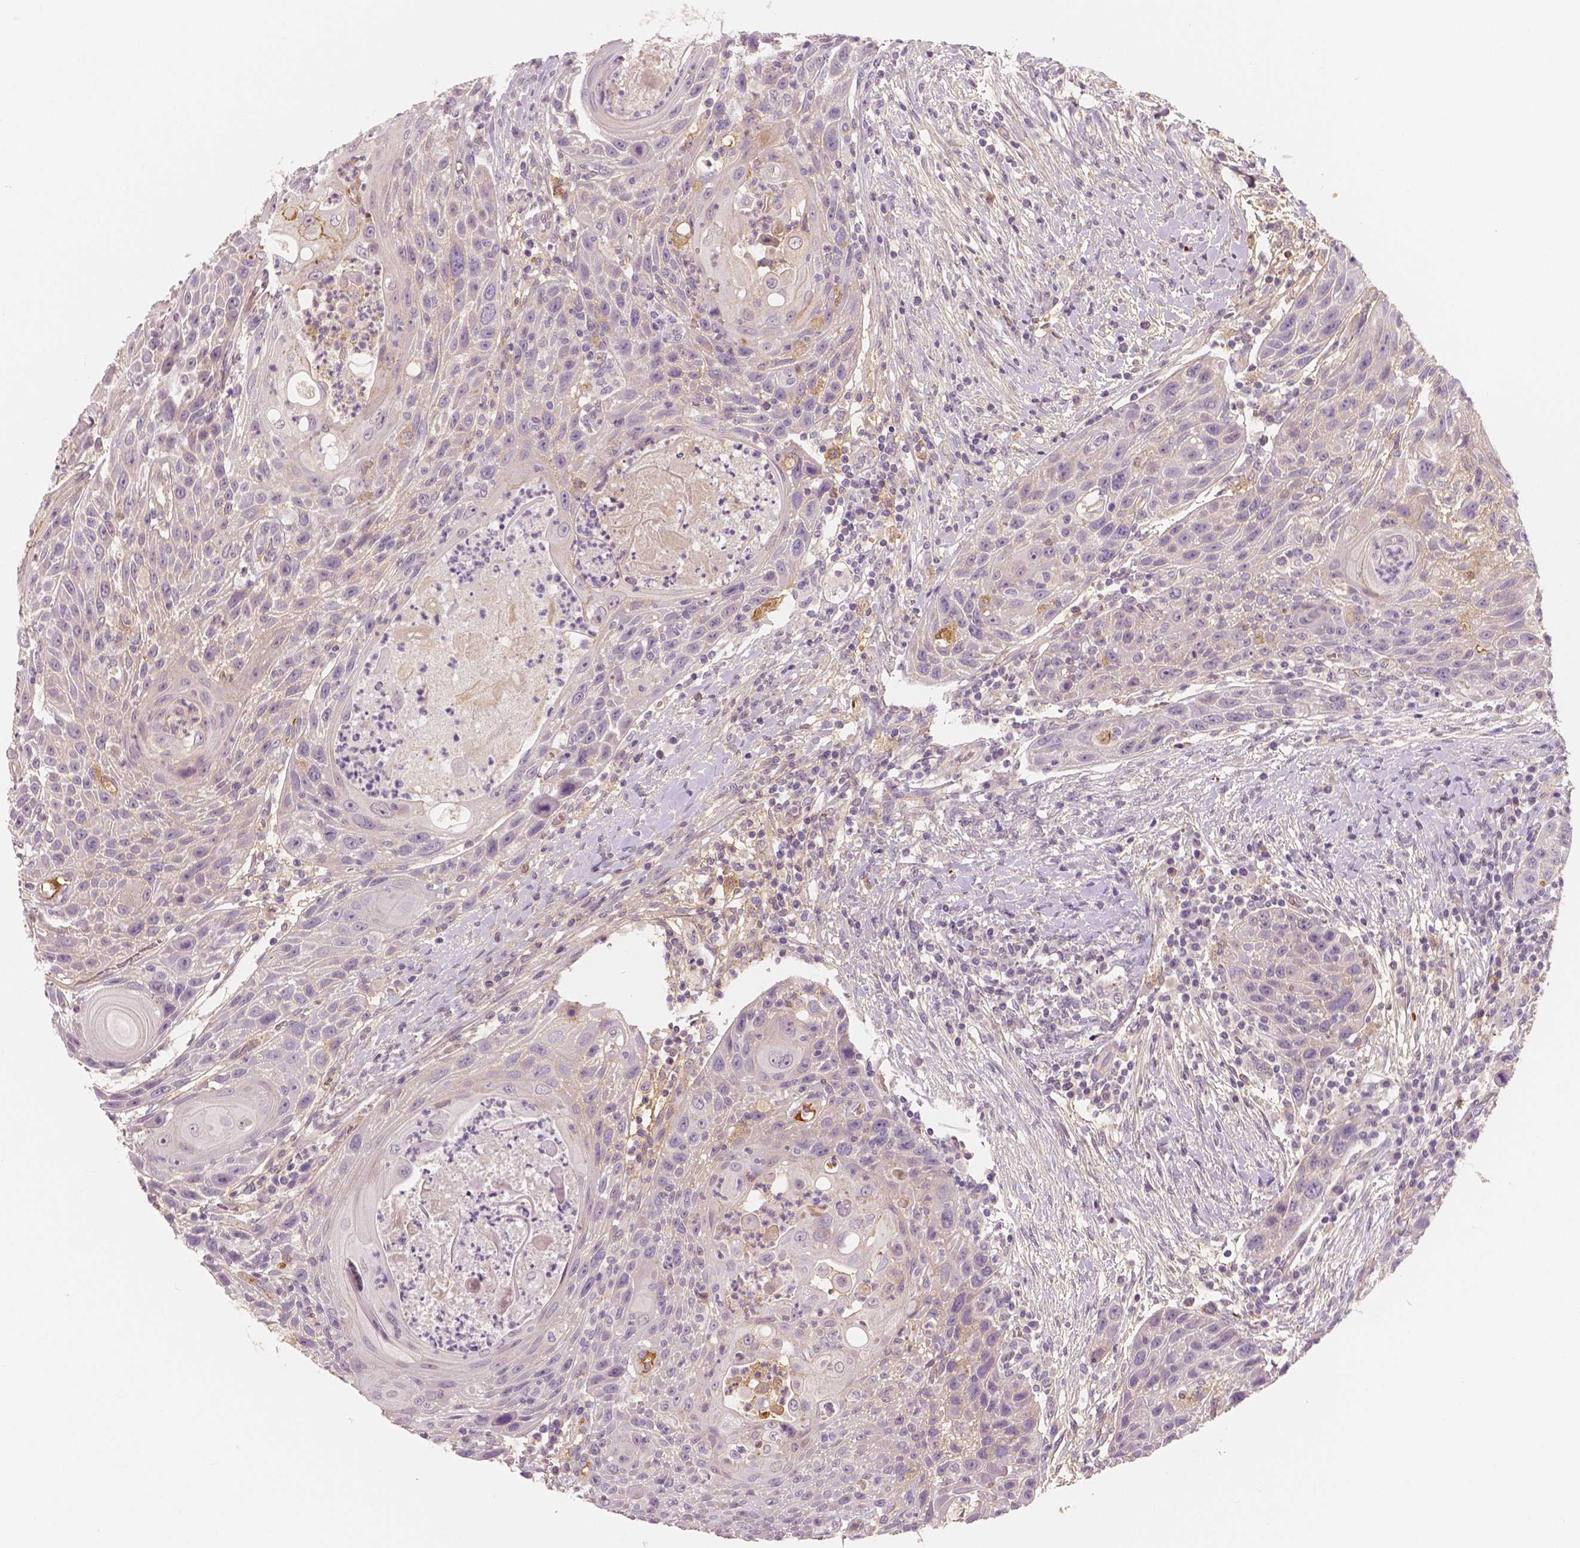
{"staining": {"intensity": "negative", "quantity": "none", "location": "none"}, "tissue": "head and neck cancer", "cell_type": "Tumor cells", "image_type": "cancer", "snomed": [{"axis": "morphology", "description": "Squamous cell carcinoma, NOS"}, {"axis": "topography", "description": "Head-Neck"}], "caption": "High power microscopy histopathology image of an immunohistochemistry (IHC) micrograph of squamous cell carcinoma (head and neck), revealing no significant staining in tumor cells.", "gene": "APOA4", "patient": {"sex": "male", "age": 69}}